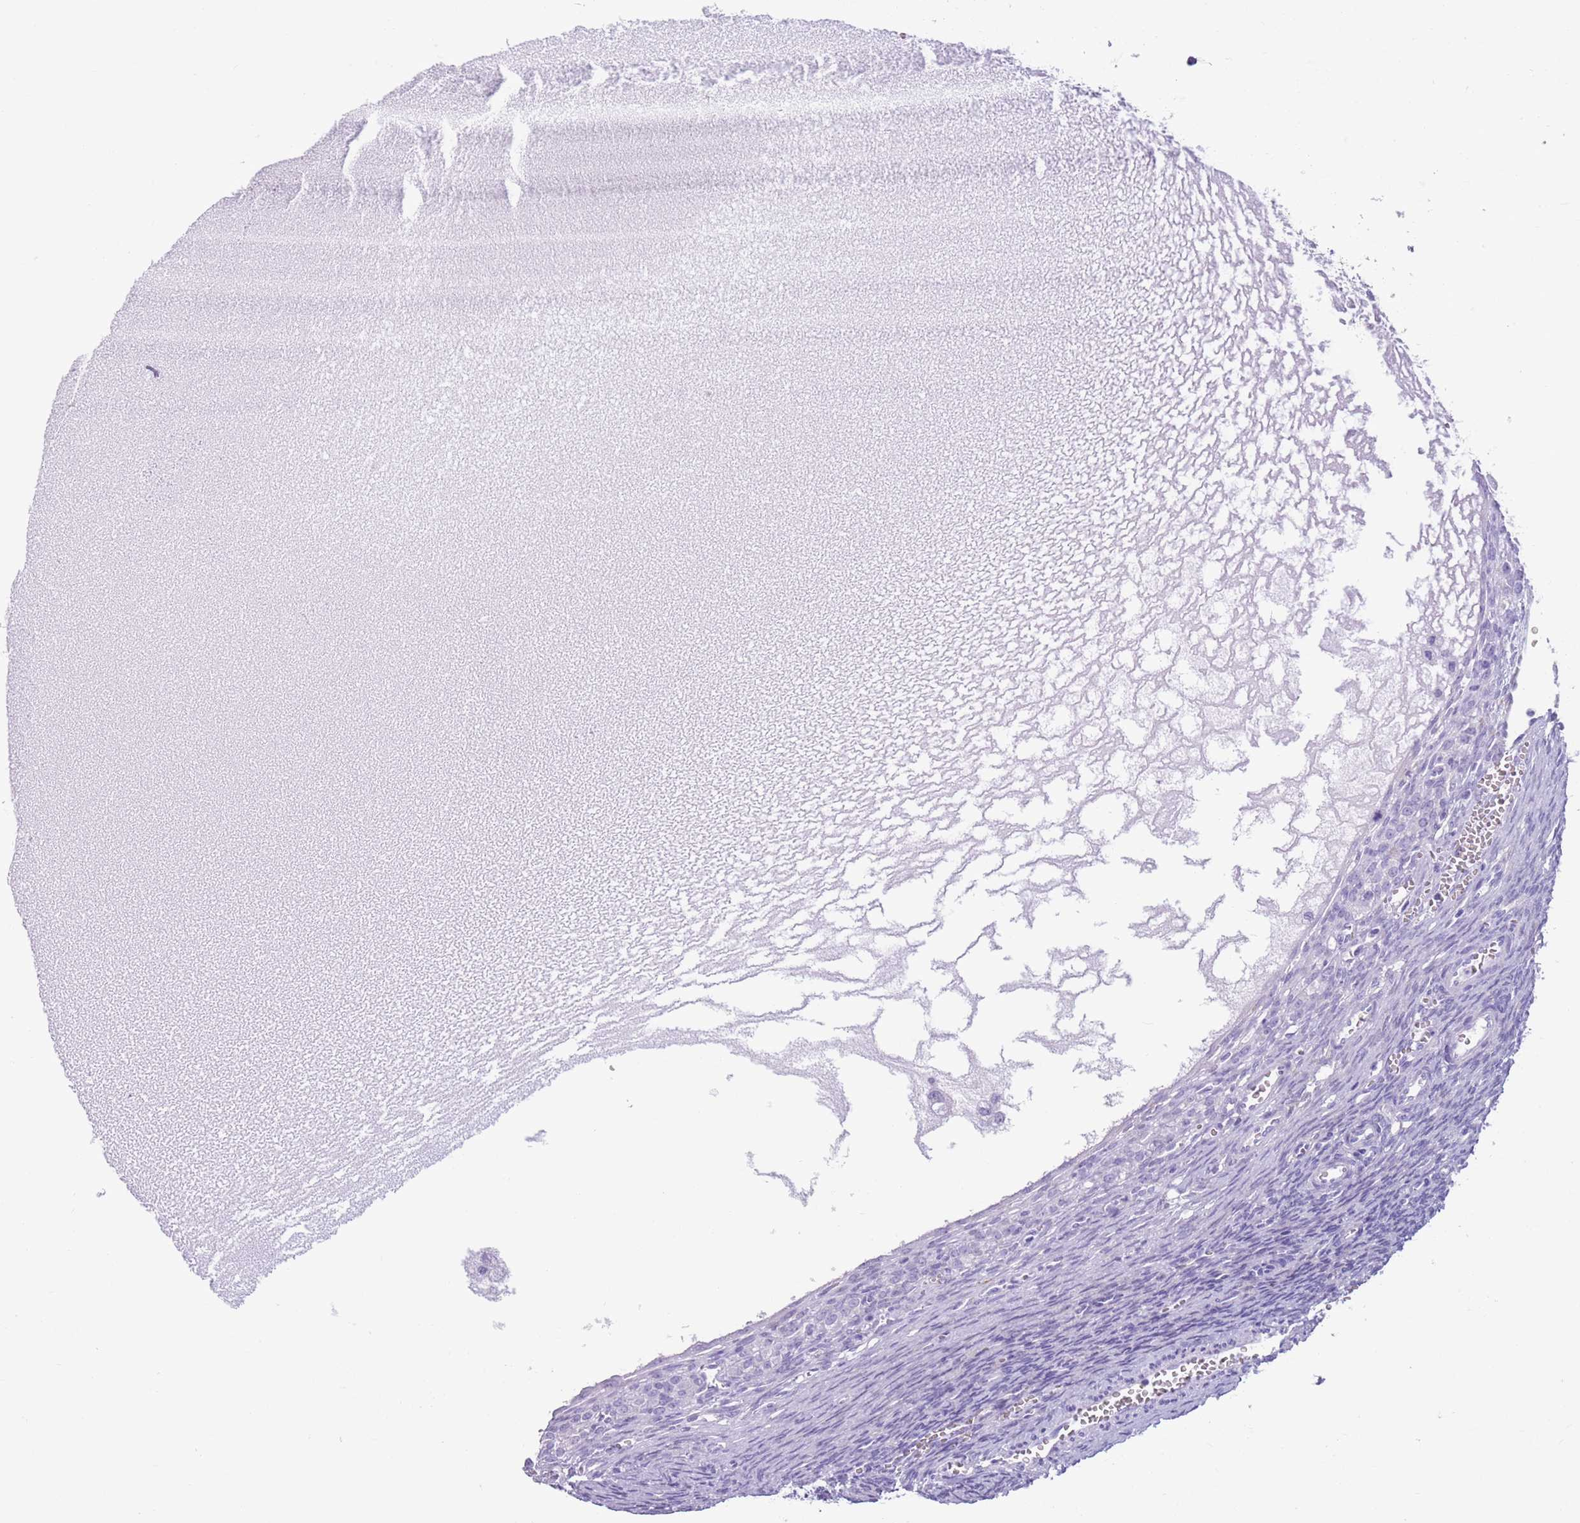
{"staining": {"intensity": "negative", "quantity": "none", "location": "none"}, "tissue": "ovary", "cell_type": "Ovarian stroma cells", "image_type": "normal", "snomed": [{"axis": "morphology", "description": "Normal tissue, NOS"}, {"axis": "topography", "description": "Ovary"}], "caption": "Ovarian stroma cells show no significant expression in benign ovary. (DAB immunohistochemistry (IHC) with hematoxylin counter stain).", "gene": "ENSG00000263020", "patient": {"sex": "female", "age": 39}}